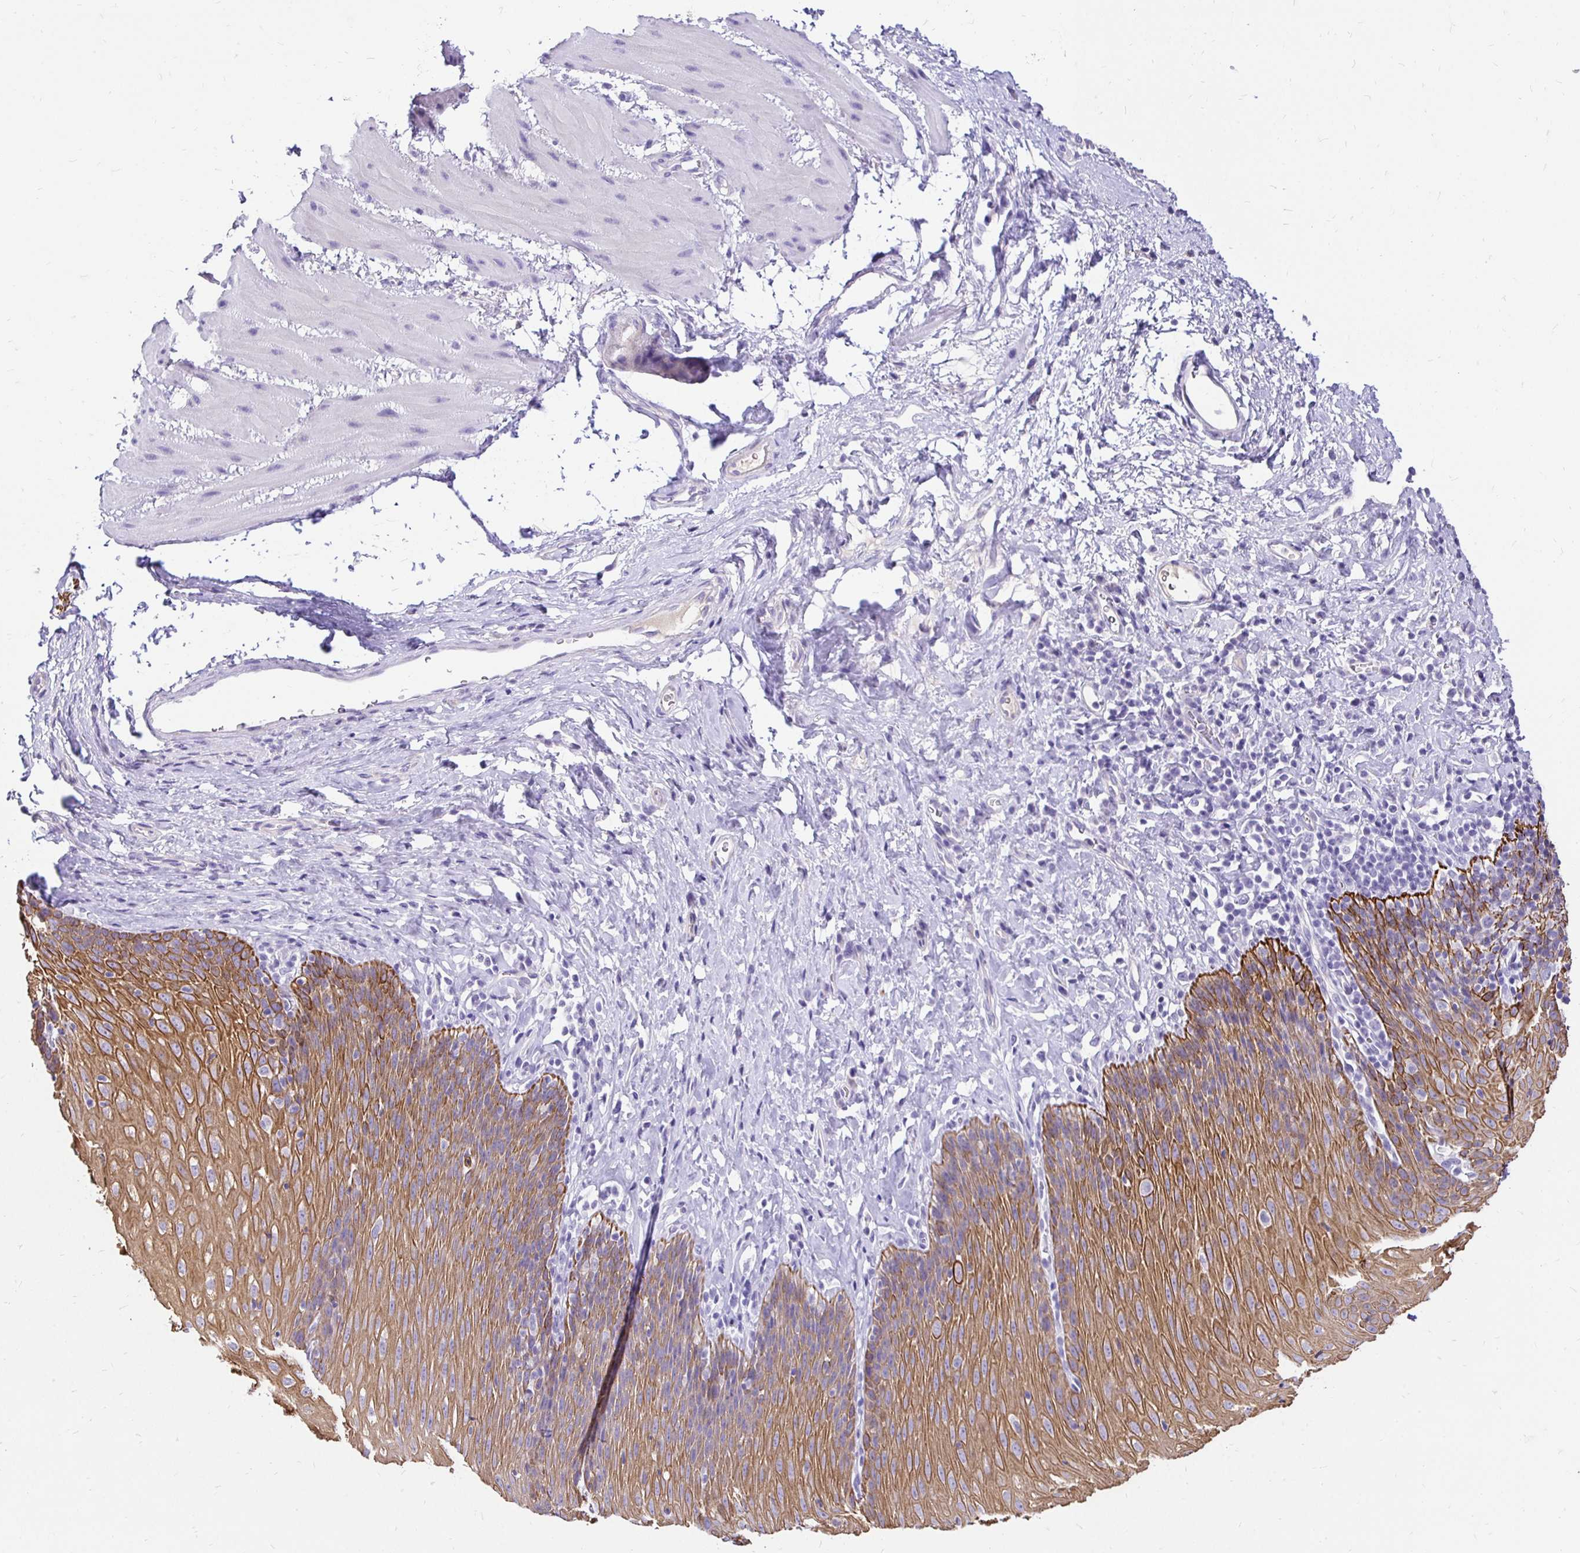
{"staining": {"intensity": "strong", "quantity": ">75%", "location": "cytoplasmic/membranous"}, "tissue": "esophagus", "cell_type": "Squamous epithelial cells", "image_type": "normal", "snomed": [{"axis": "morphology", "description": "Normal tissue, NOS"}, {"axis": "topography", "description": "Esophagus"}], "caption": "This photomicrograph reveals unremarkable esophagus stained with IHC to label a protein in brown. The cytoplasmic/membranous of squamous epithelial cells show strong positivity for the protein. Nuclei are counter-stained blue.", "gene": "TAF1D", "patient": {"sex": "female", "age": 61}}